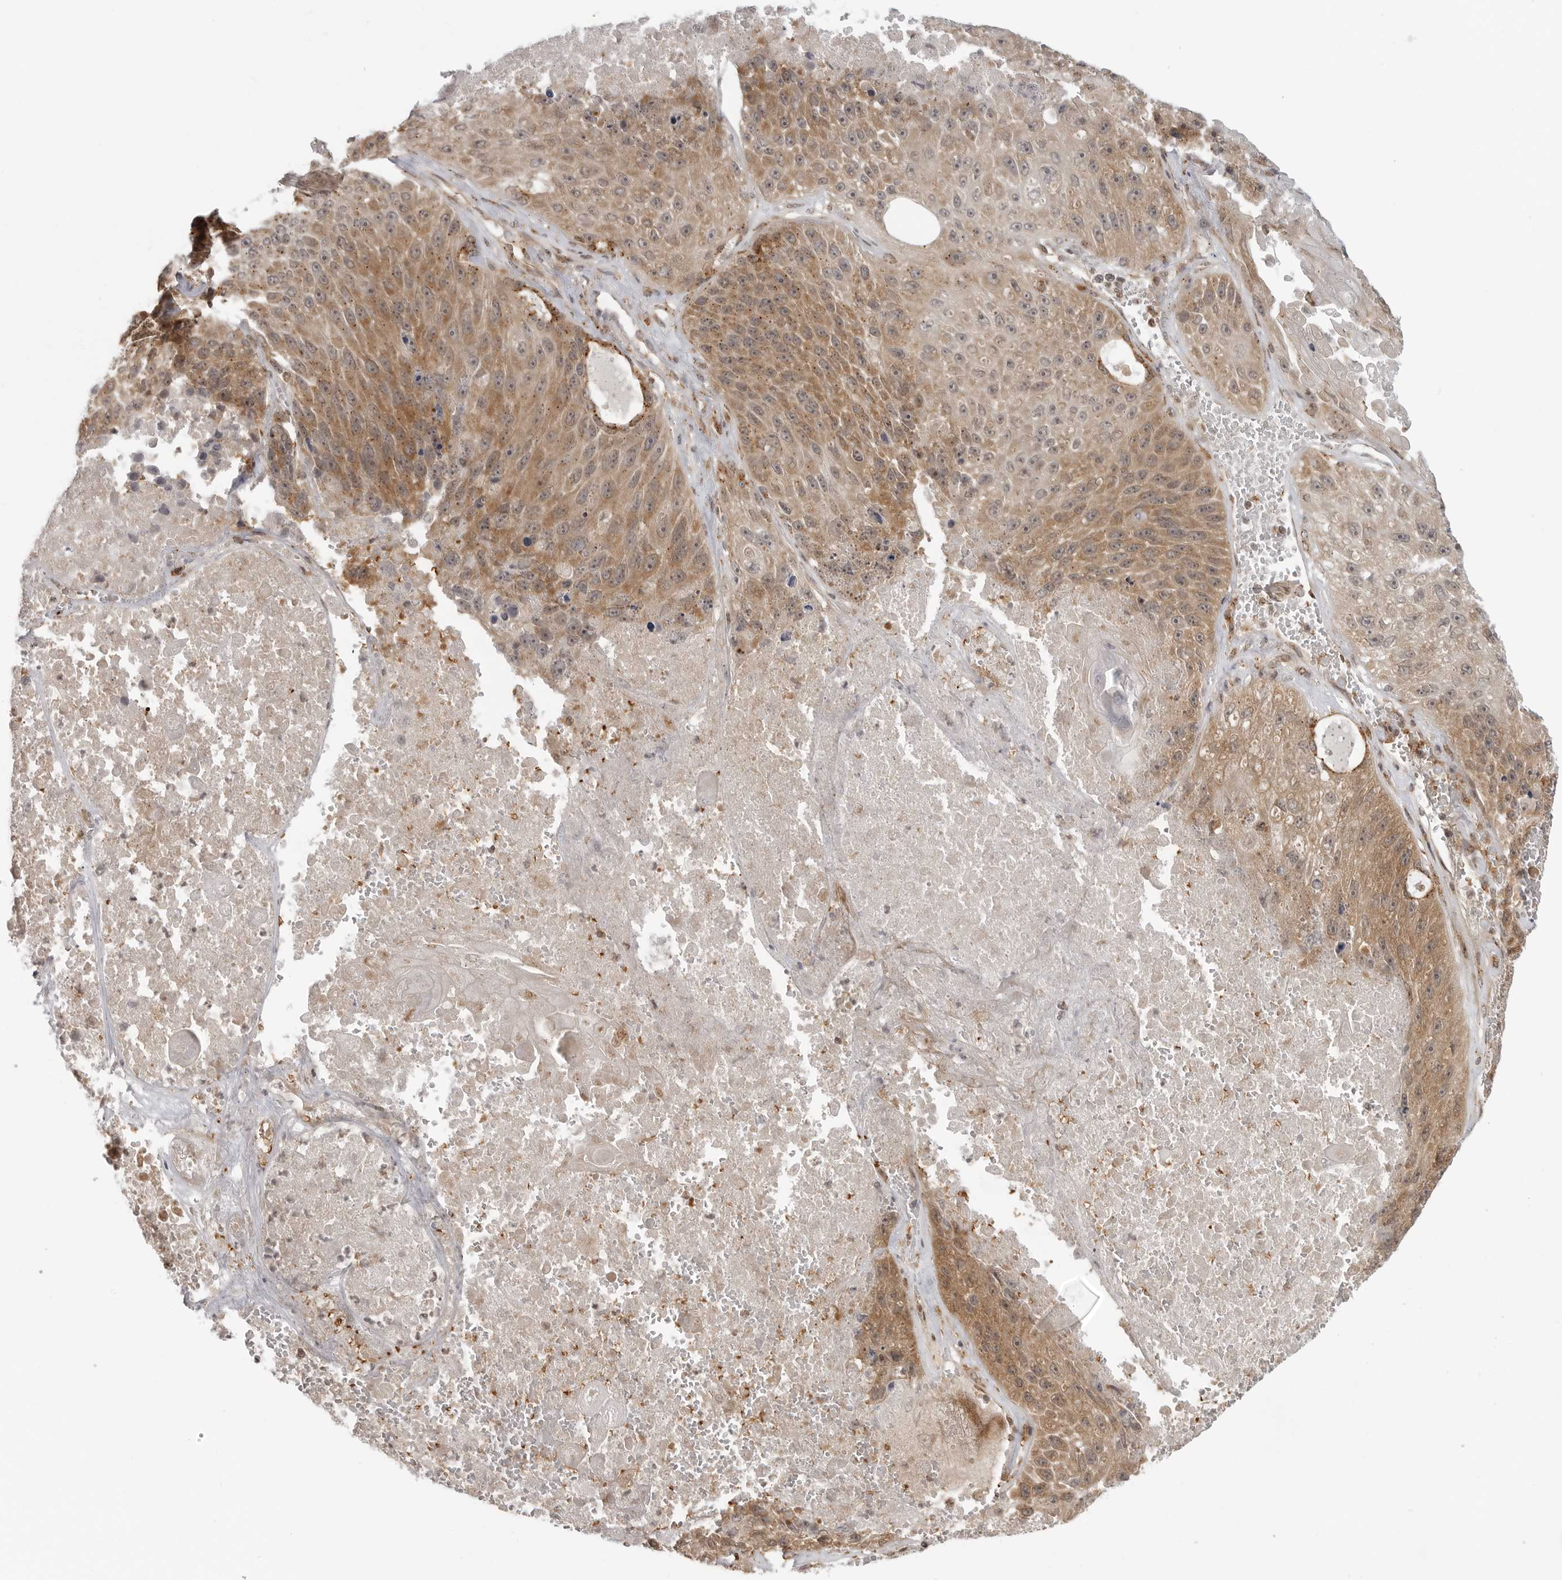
{"staining": {"intensity": "moderate", "quantity": ">75%", "location": "cytoplasmic/membranous"}, "tissue": "lung cancer", "cell_type": "Tumor cells", "image_type": "cancer", "snomed": [{"axis": "morphology", "description": "Squamous cell carcinoma, NOS"}, {"axis": "topography", "description": "Lung"}], "caption": "IHC photomicrograph of lung squamous cell carcinoma stained for a protein (brown), which demonstrates medium levels of moderate cytoplasmic/membranous positivity in about >75% of tumor cells.", "gene": "COPA", "patient": {"sex": "male", "age": 61}}